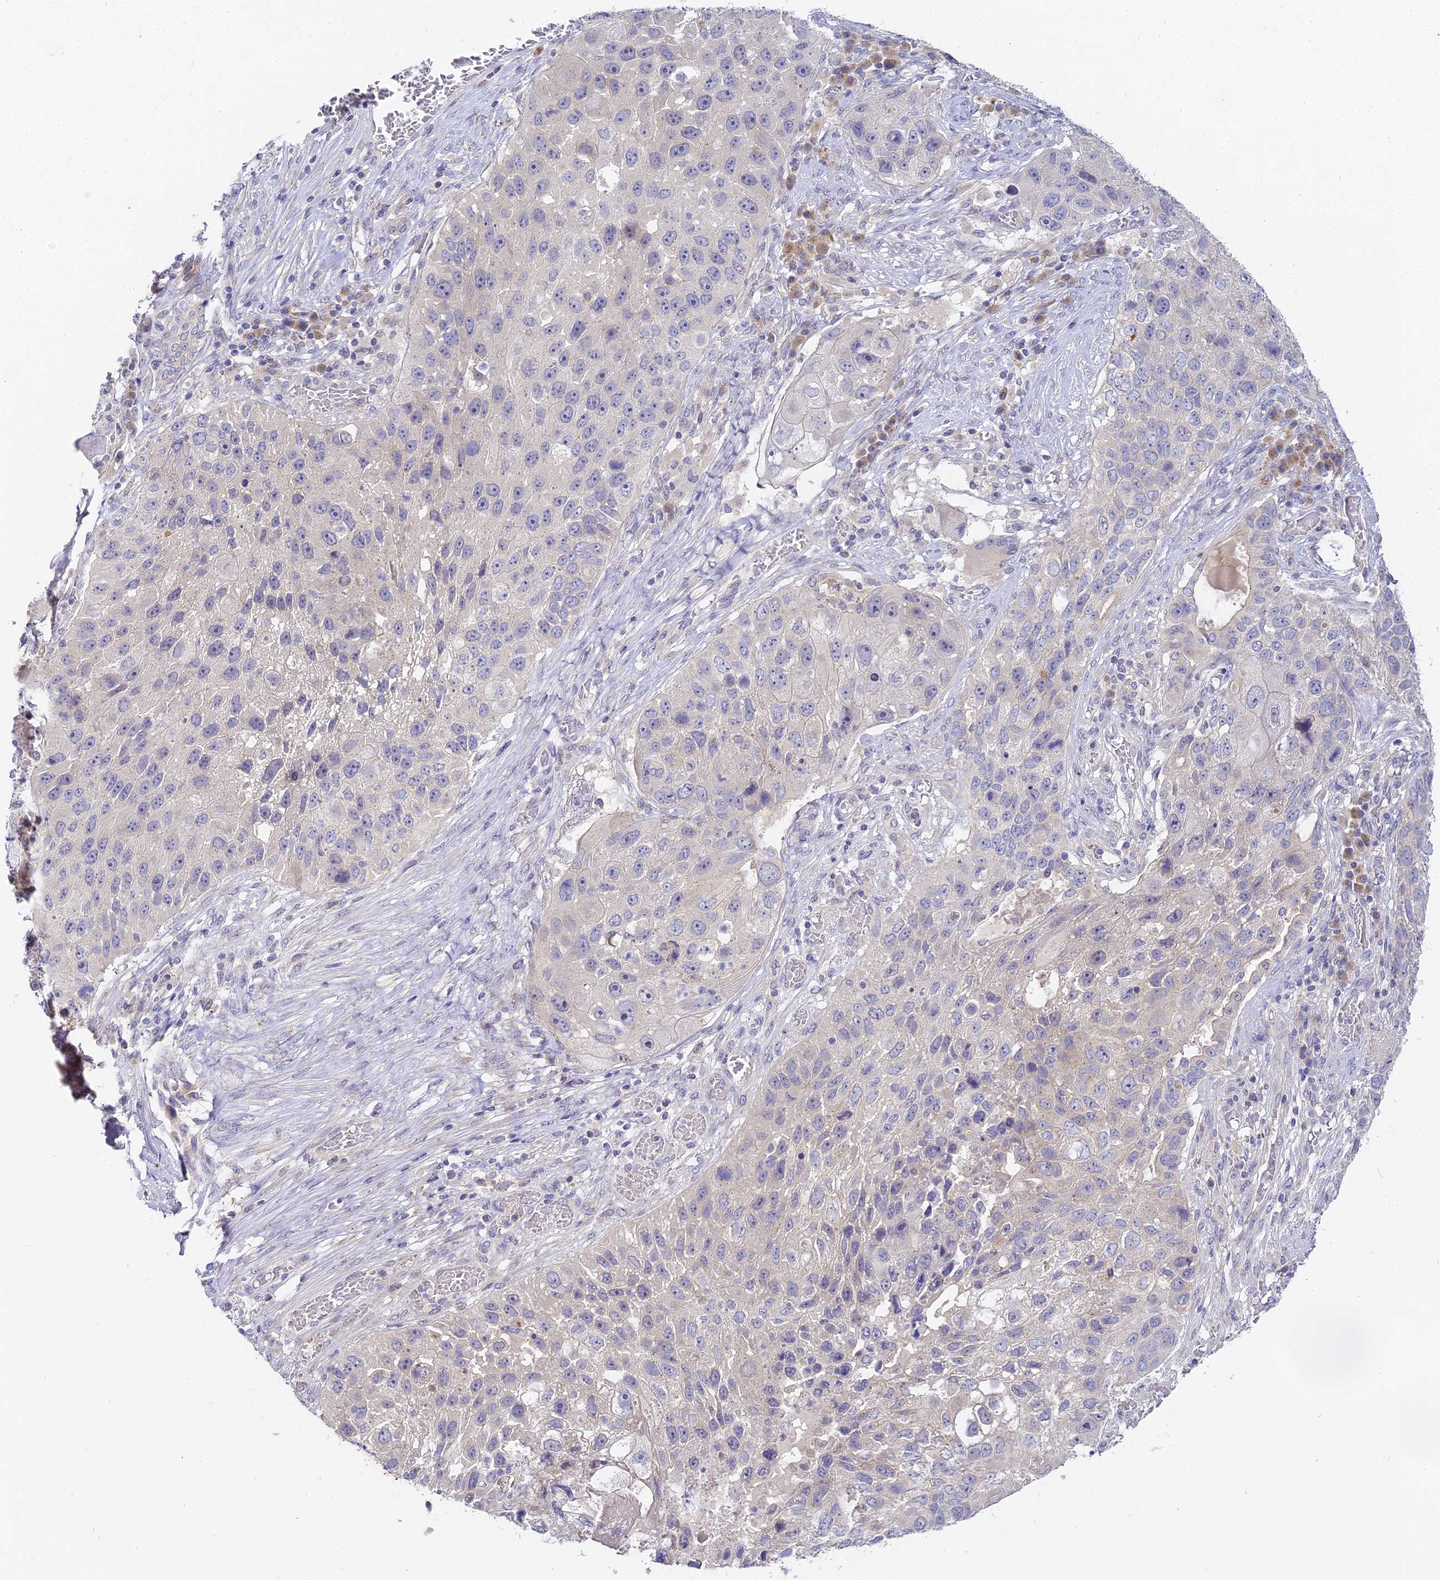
{"staining": {"intensity": "negative", "quantity": "none", "location": "none"}, "tissue": "lung cancer", "cell_type": "Tumor cells", "image_type": "cancer", "snomed": [{"axis": "morphology", "description": "Squamous cell carcinoma, NOS"}, {"axis": "topography", "description": "Lung"}], "caption": "Immunohistochemistry (IHC) of human lung cancer reveals no staining in tumor cells.", "gene": "DONSON", "patient": {"sex": "male", "age": 61}}